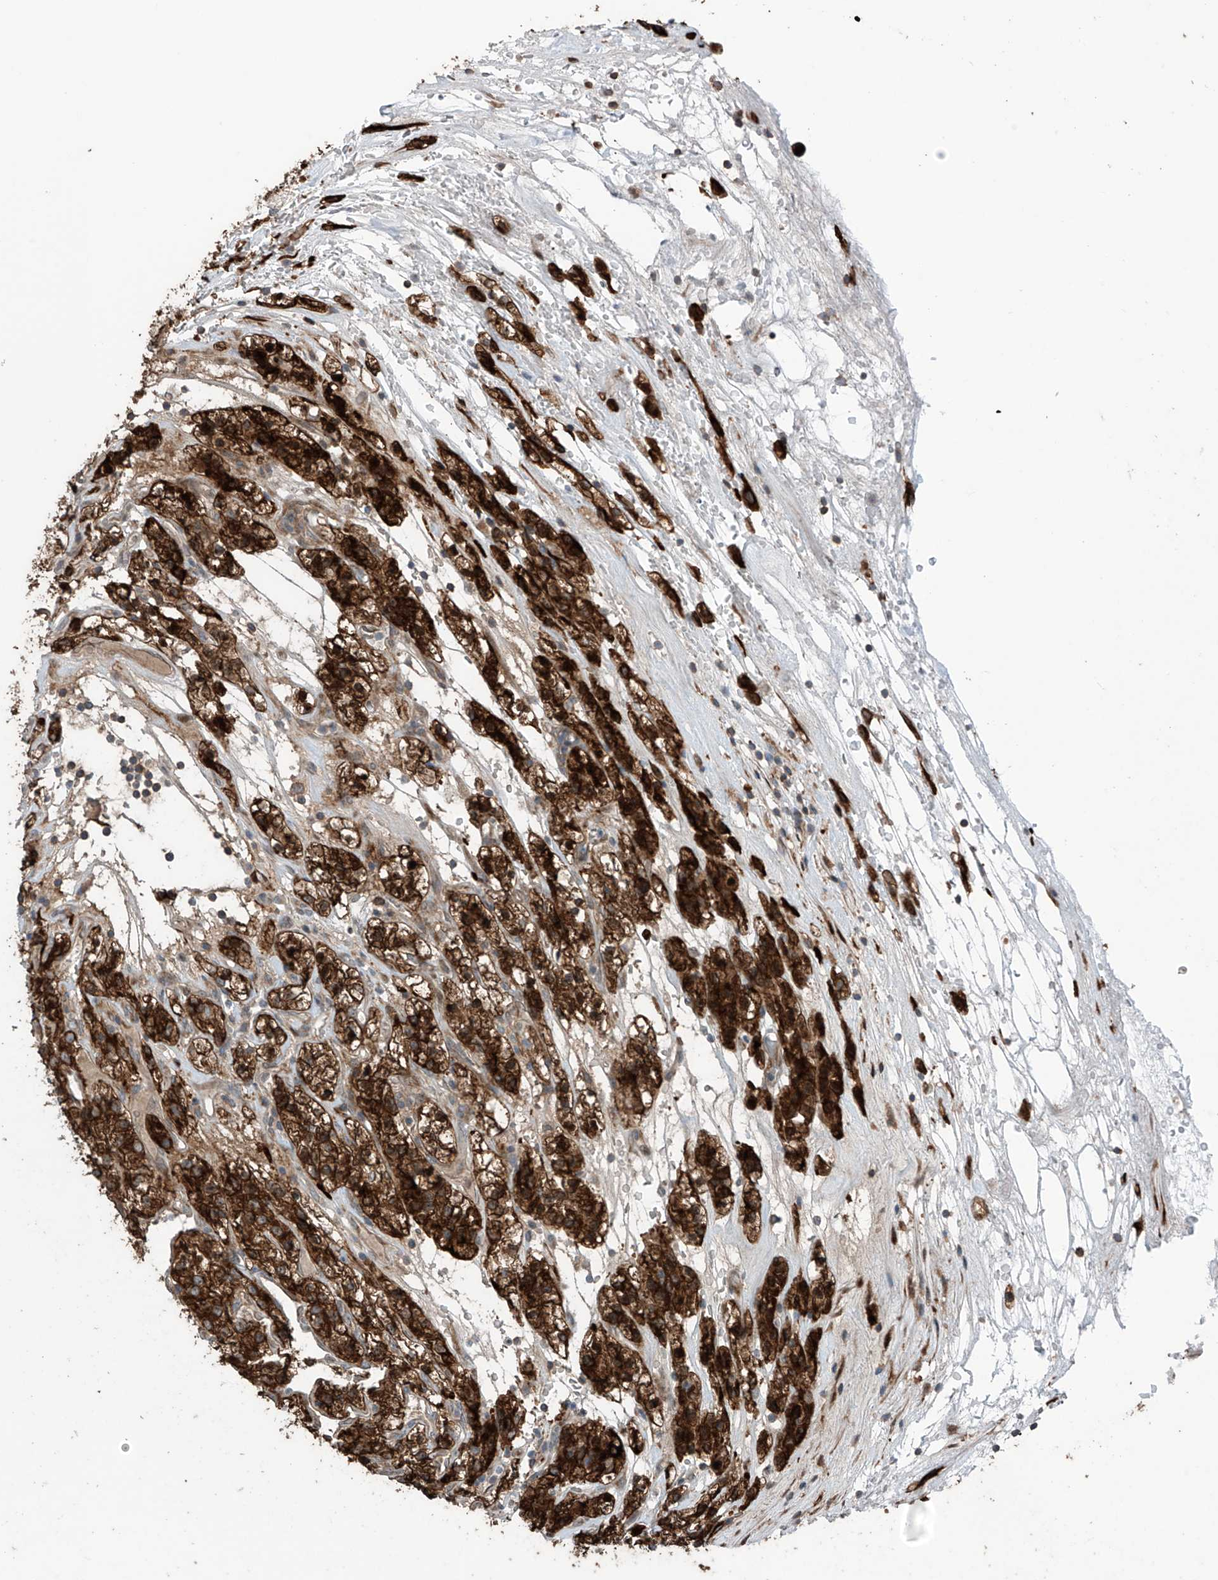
{"staining": {"intensity": "strong", "quantity": ">75%", "location": "cytoplasmic/membranous"}, "tissue": "renal cancer", "cell_type": "Tumor cells", "image_type": "cancer", "snomed": [{"axis": "morphology", "description": "Adenocarcinoma, NOS"}, {"axis": "topography", "description": "Kidney"}], "caption": "Renal cancer (adenocarcinoma) stained with immunohistochemistry shows strong cytoplasmic/membranous staining in approximately >75% of tumor cells.", "gene": "SAMD3", "patient": {"sex": "female", "age": 57}}